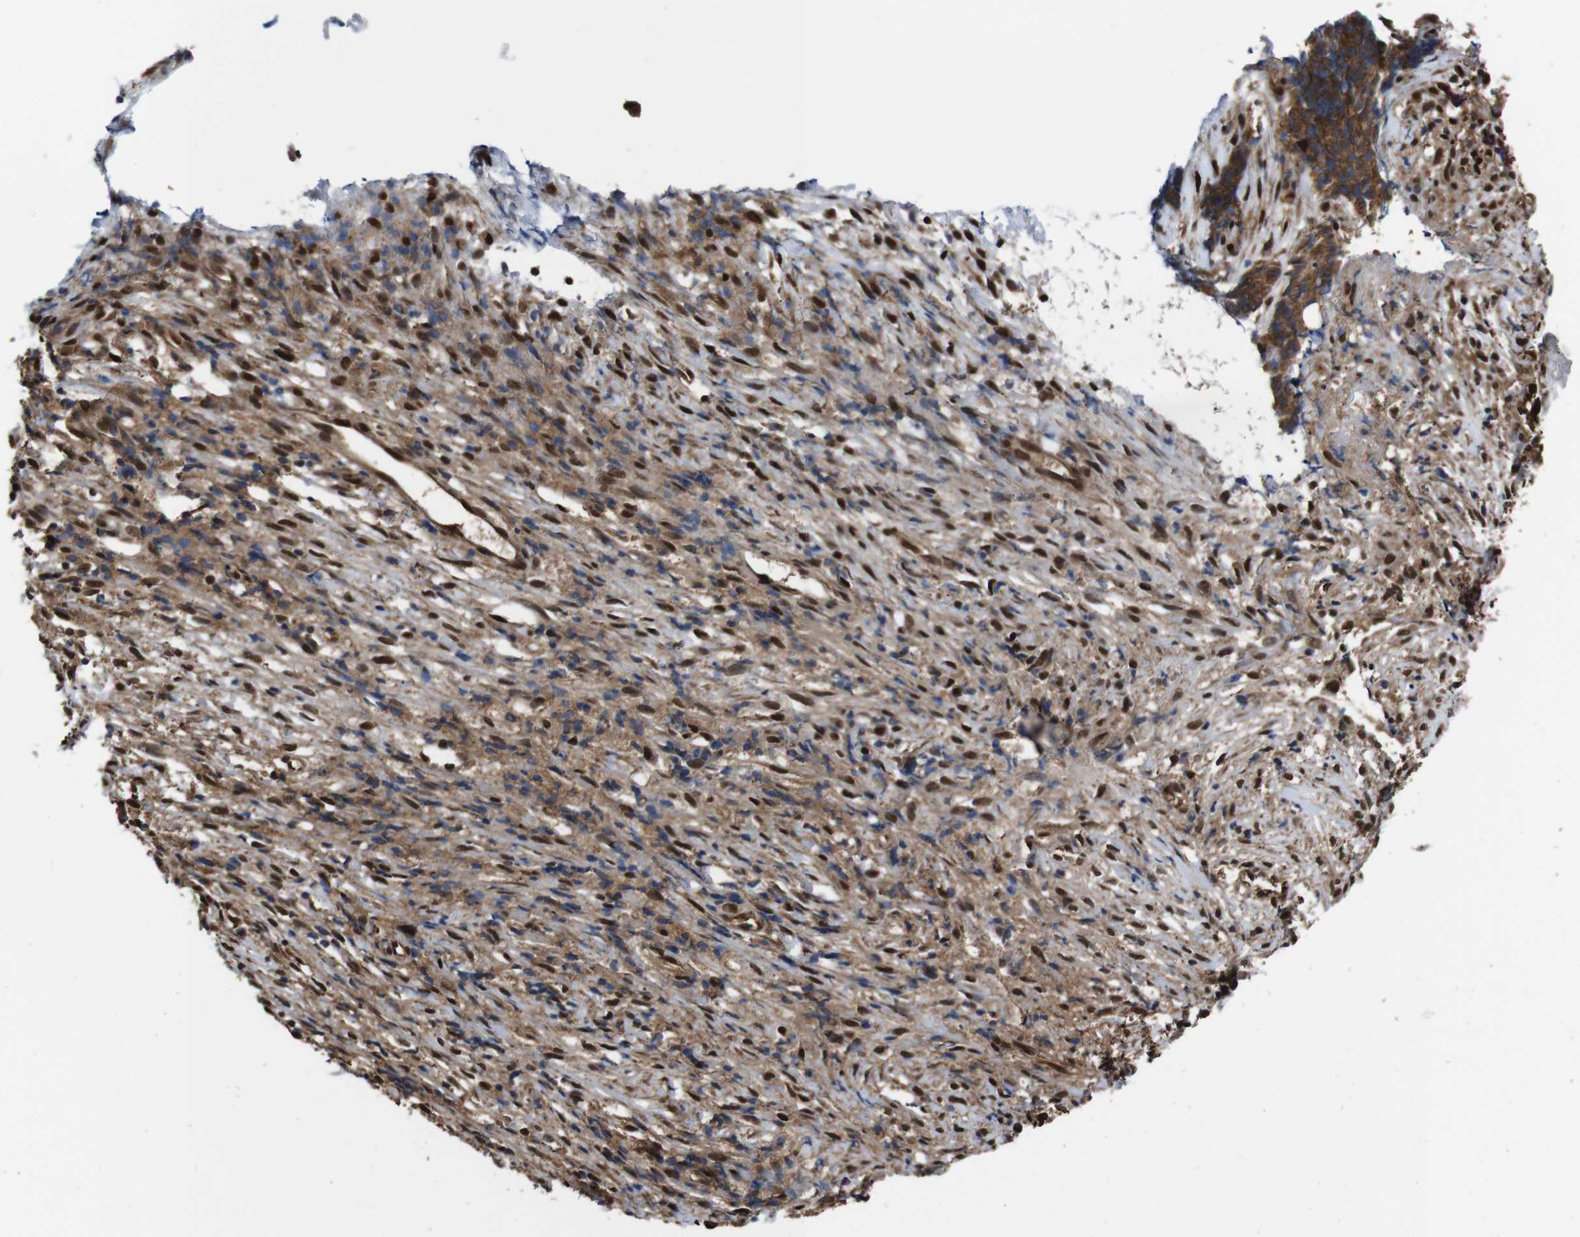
{"staining": {"intensity": "strong", "quantity": ">75%", "location": "cytoplasmic/membranous,nuclear"}, "tissue": "ovarian cancer", "cell_type": "Tumor cells", "image_type": "cancer", "snomed": [{"axis": "morphology", "description": "Carcinoma, endometroid"}, {"axis": "topography", "description": "Ovary"}], "caption": "Ovarian endometroid carcinoma stained for a protein (brown) reveals strong cytoplasmic/membranous and nuclear positive staining in approximately >75% of tumor cells.", "gene": "VCP", "patient": {"sex": "female", "age": 42}}